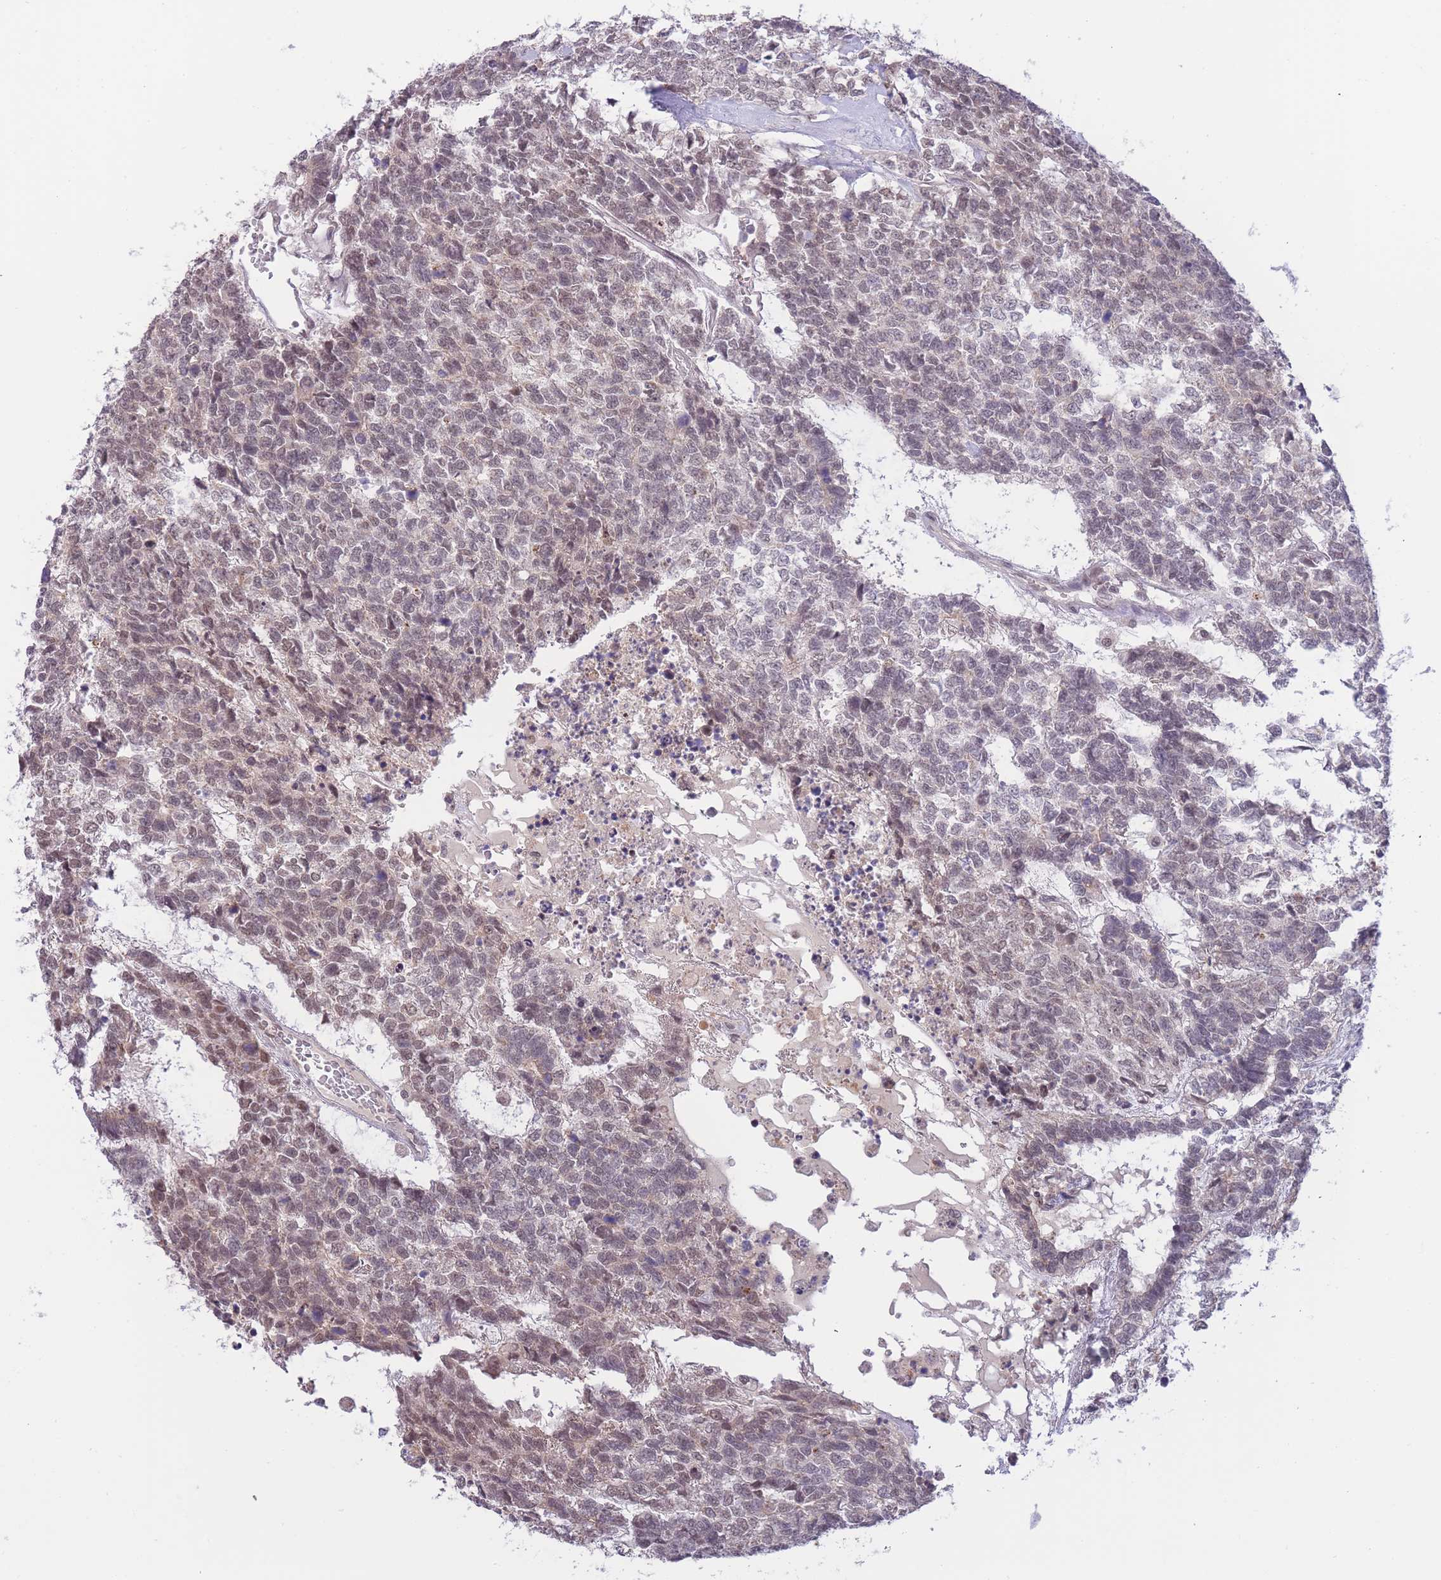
{"staining": {"intensity": "weak", "quantity": ">75%", "location": "nuclear"}, "tissue": "testis cancer", "cell_type": "Tumor cells", "image_type": "cancer", "snomed": [{"axis": "morphology", "description": "Carcinoma, Embryonal, NOS"}, {"axis": "topography", "description": "Testis"}], "caption": "An image of testis cancer stained for a protein reveals weak nuclear brown staining in tumor cells. (DAB (3,3'-diaminobenzidine) IHC, brown staining for protein, blue staining for nuclei).", "gene": "GOLGA6L25", "patient": {"sex": "male", "age": 23}}